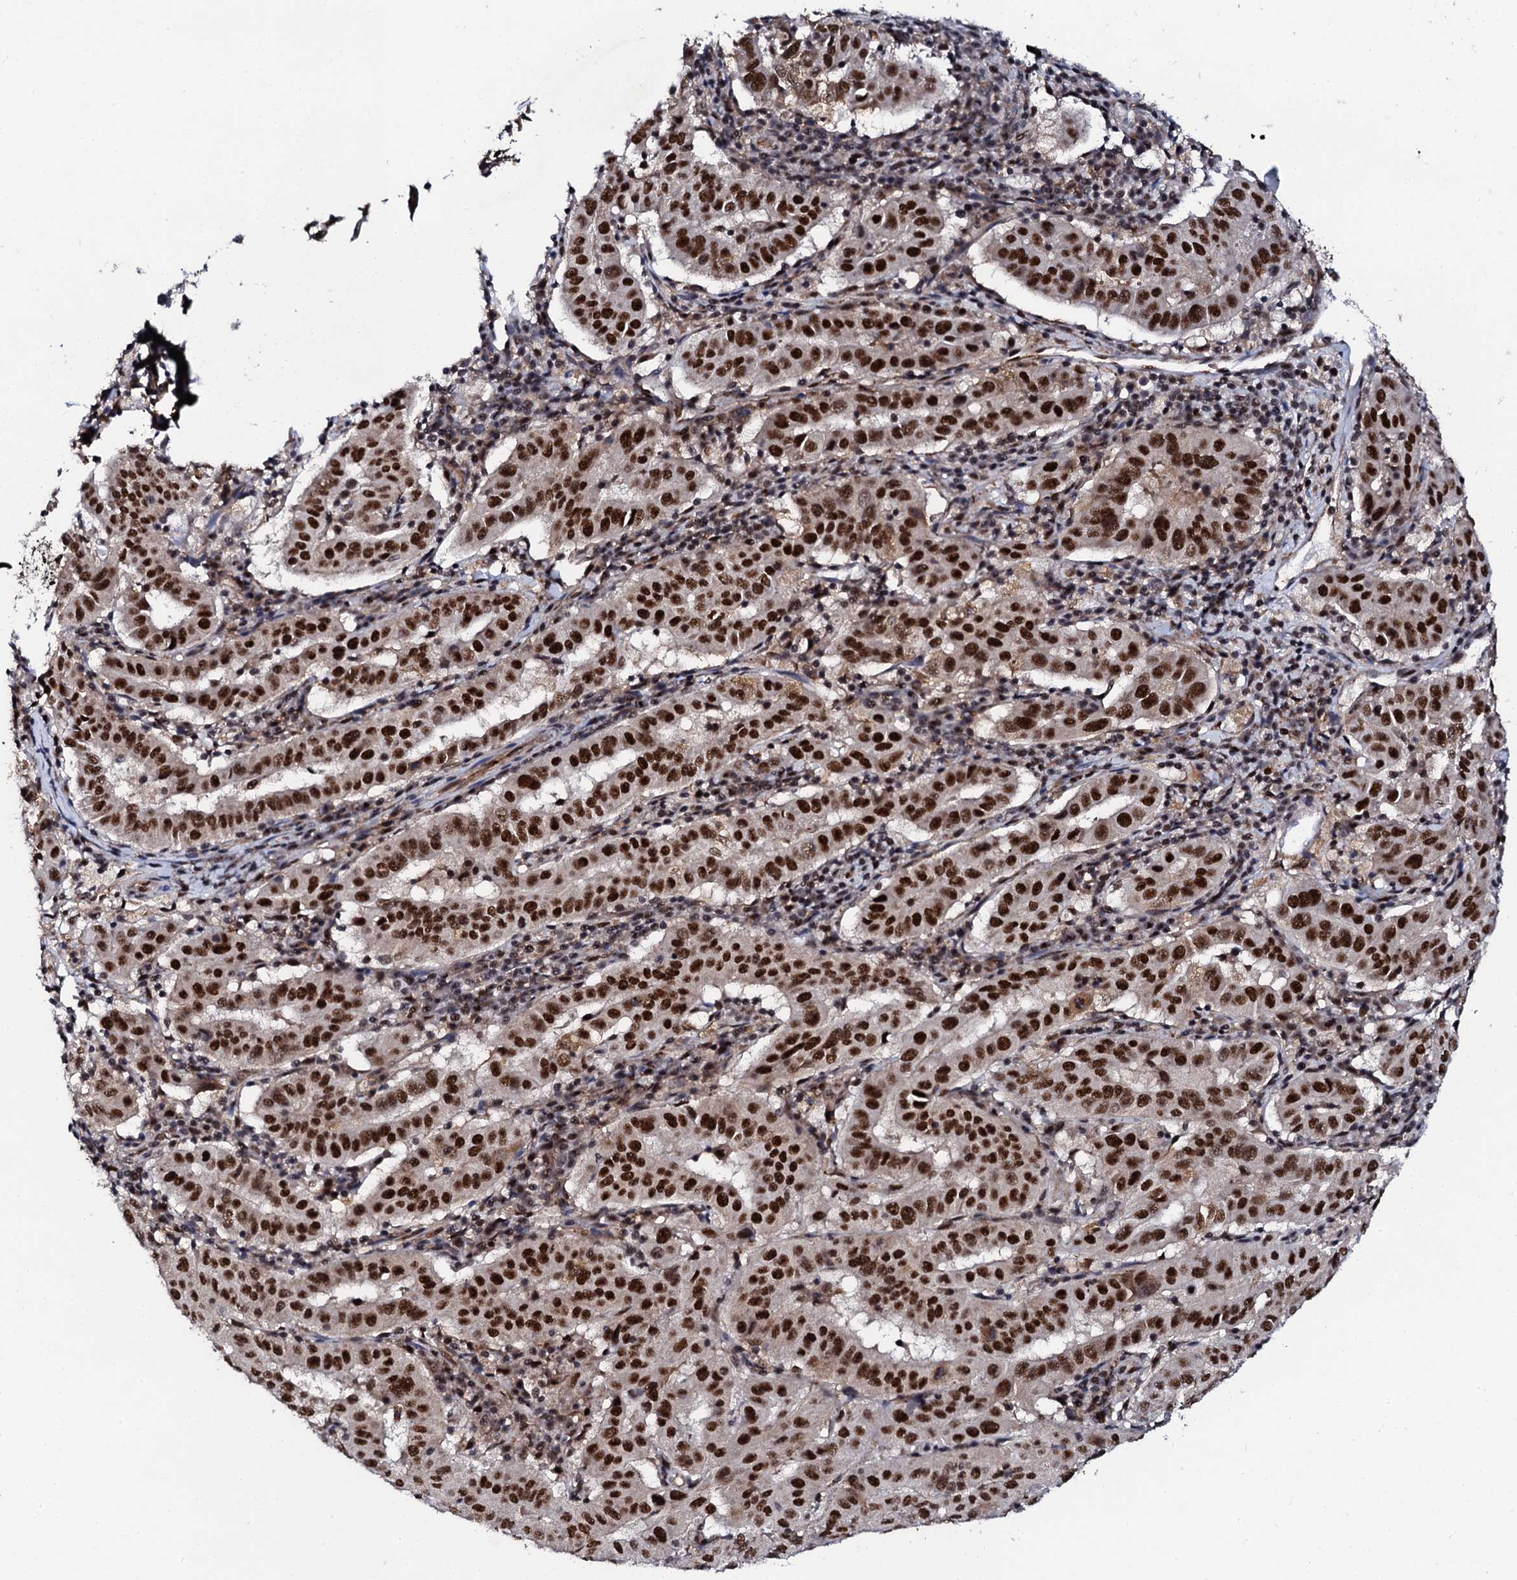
{"staining": {"intensity": "strong", "quantity": ">75%", "location": "nuclear"}, "tissue": "pancreatic cancer", "cell_type": "Tumor cells", "image_type": "cancer", "snomed": [{"axis": "morphology", "description": "Adenocarcinoma, NOS"}, {"axis": "topography", "description": "Pancreas"}], "caption": "Pancreatic adenocarcinoma was stained to show a protein in brown. There is high levels of strong nuclear staining in approximately >75% of tumor cells.", "gene": "CSTF3", "patient": {"sex": "male", "age": 63}}